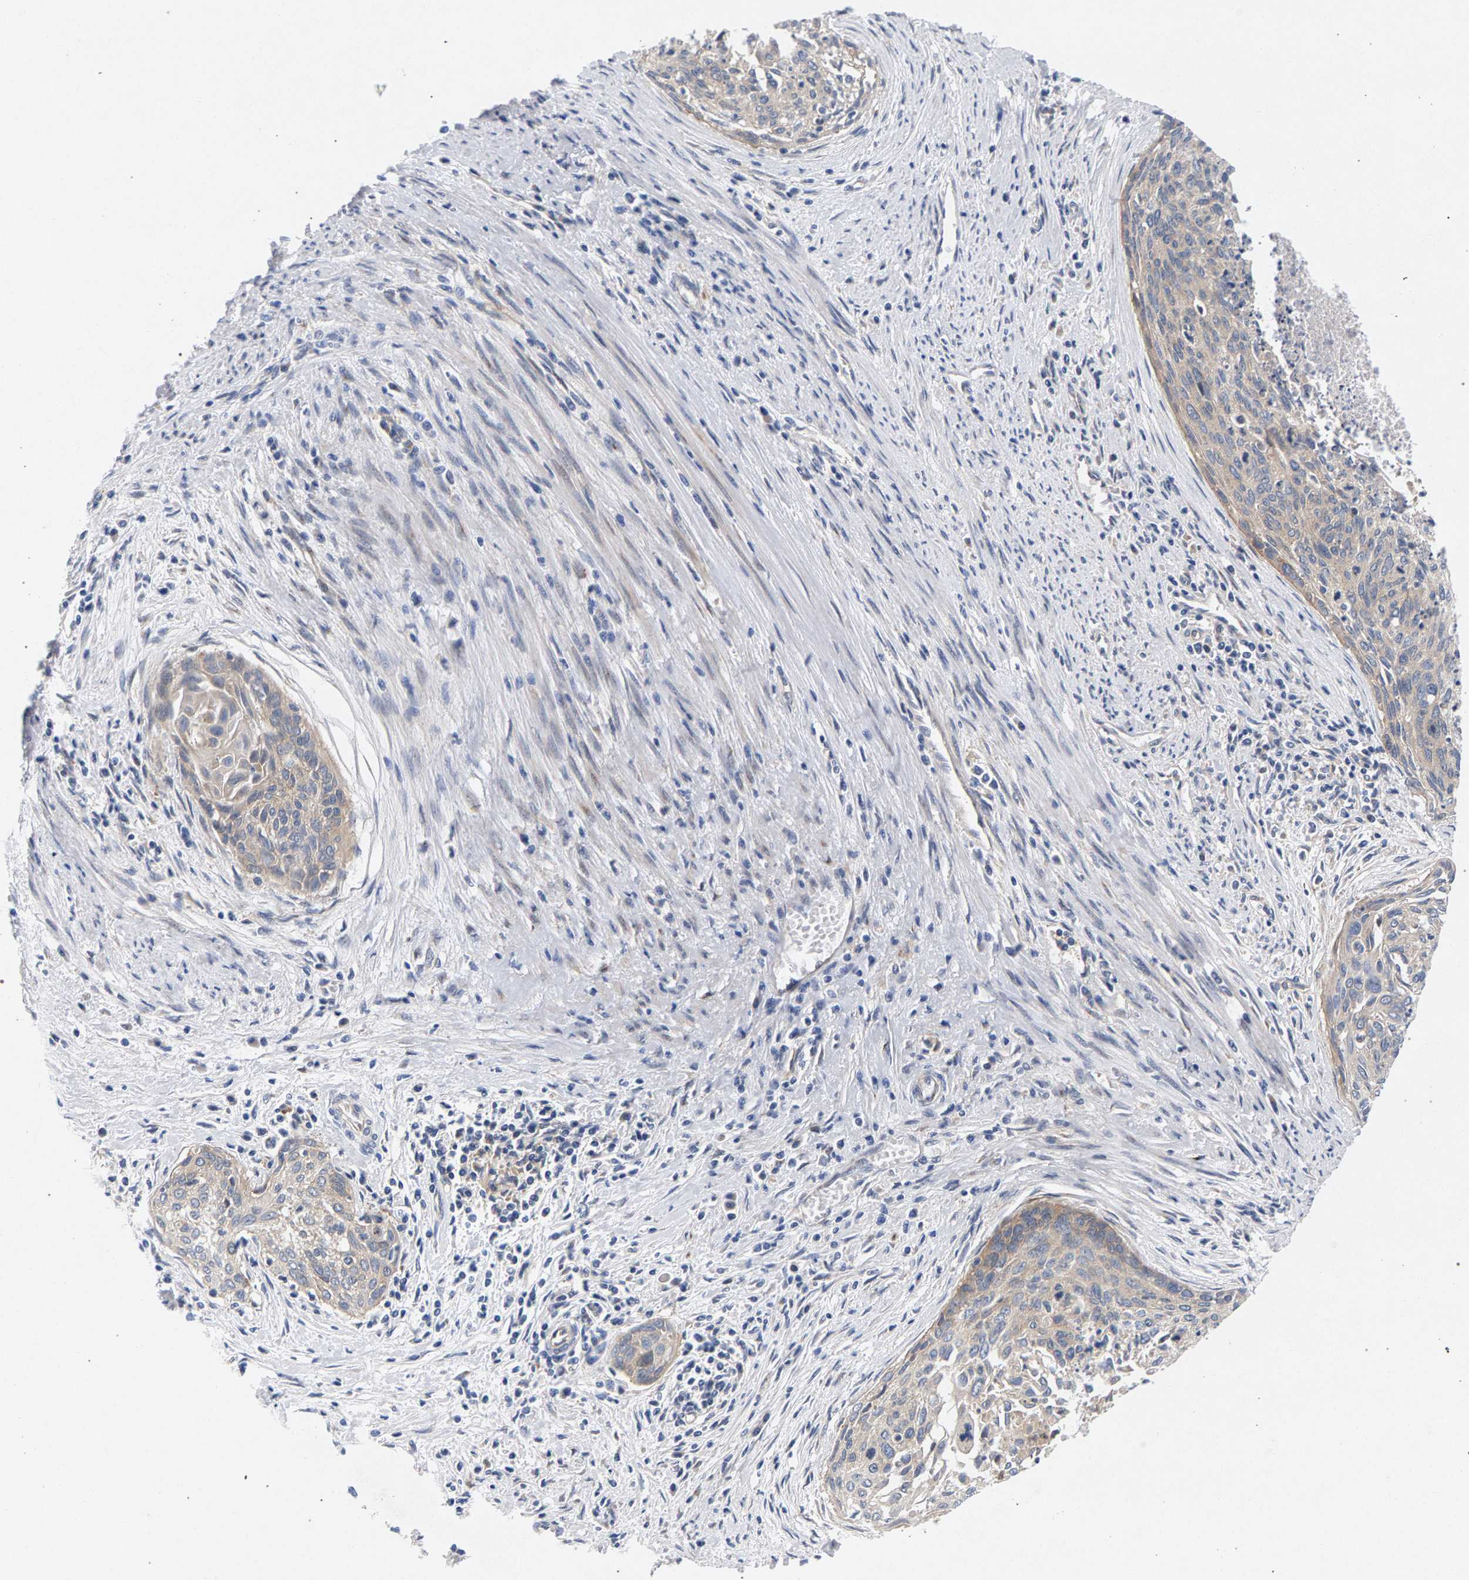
{"staining": {"intensity": "weak", "quantity": "25%-75%", "location": "cytoplasmic/membranous"}, "tissue": "cervical cancer", "cell_type": "Tumor cells", "image_type": "cancer", "snomed": [{"axis": "morphology", "description": "Squamous cell carcinoma, NOS"}, {"axis": "topography", "description": "Cervix"}], "caption": "Immunohistochemistry (IHC) (DAB) staining of human squamous cell carcinoma (cervical) displays weak cytoplasmic/membranous protein staining in about 25%-75% of tumor cells.", "gene": "MAMDC2", "patient": {"sex": "female", "age": 55}}